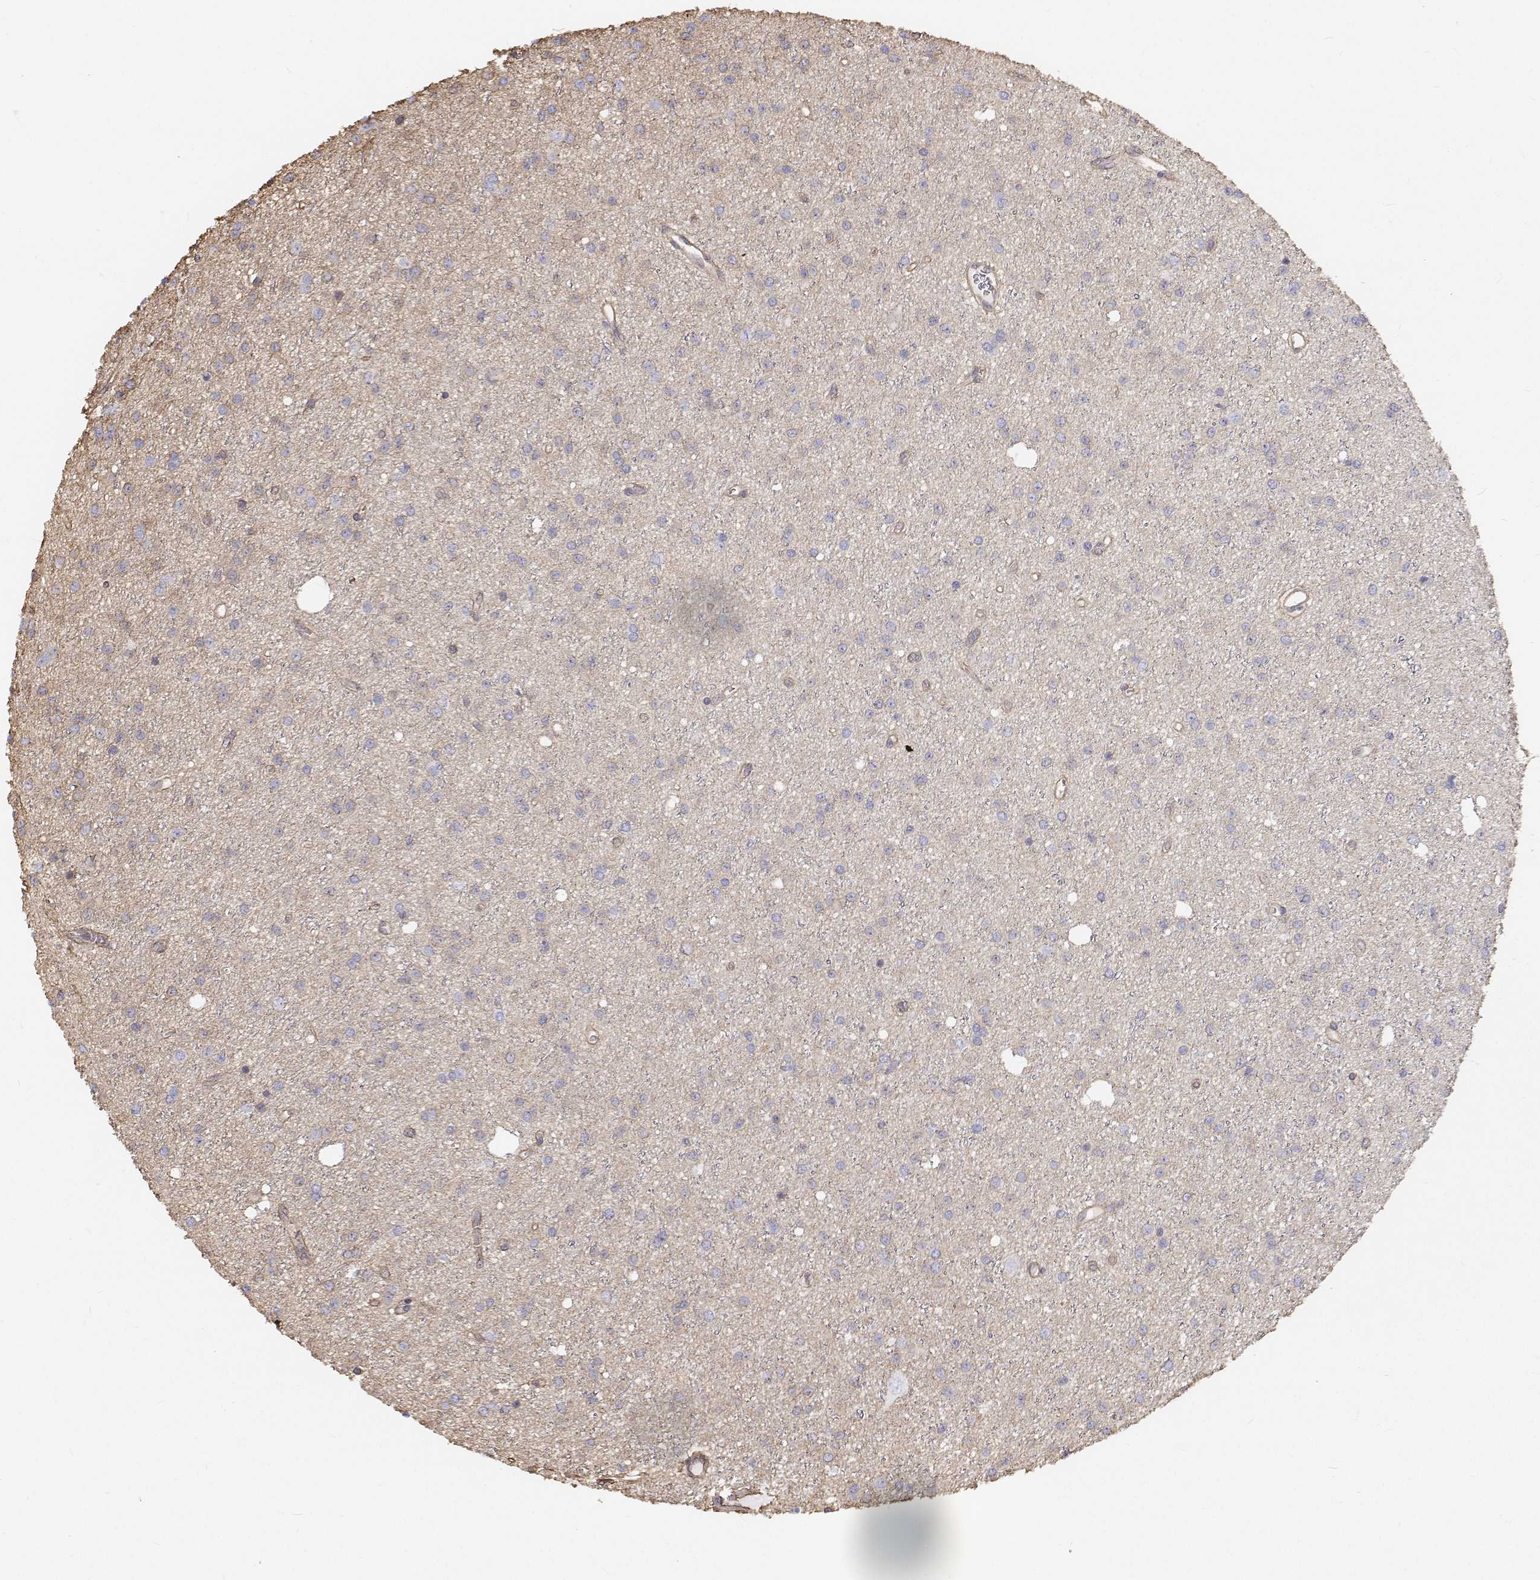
{"staining": {"intensity": "negative", "quantity": "none", "location": "none"}, "tissue": "glioma", "cell_type": "Tumor cells", "image_type": "cancer", "snomed": [{"axis": "morphology", "description": "Glioma, malignant, Low grade"}, {"axis": "topography", "description": "Brain"}], "caption": "An immunohistochemistry photomicrograph of glioma is shown. There is no staining in tumor cells of glioma.", "gene": "GSDMA", "patient": {"sex": "male", "age": 27}}